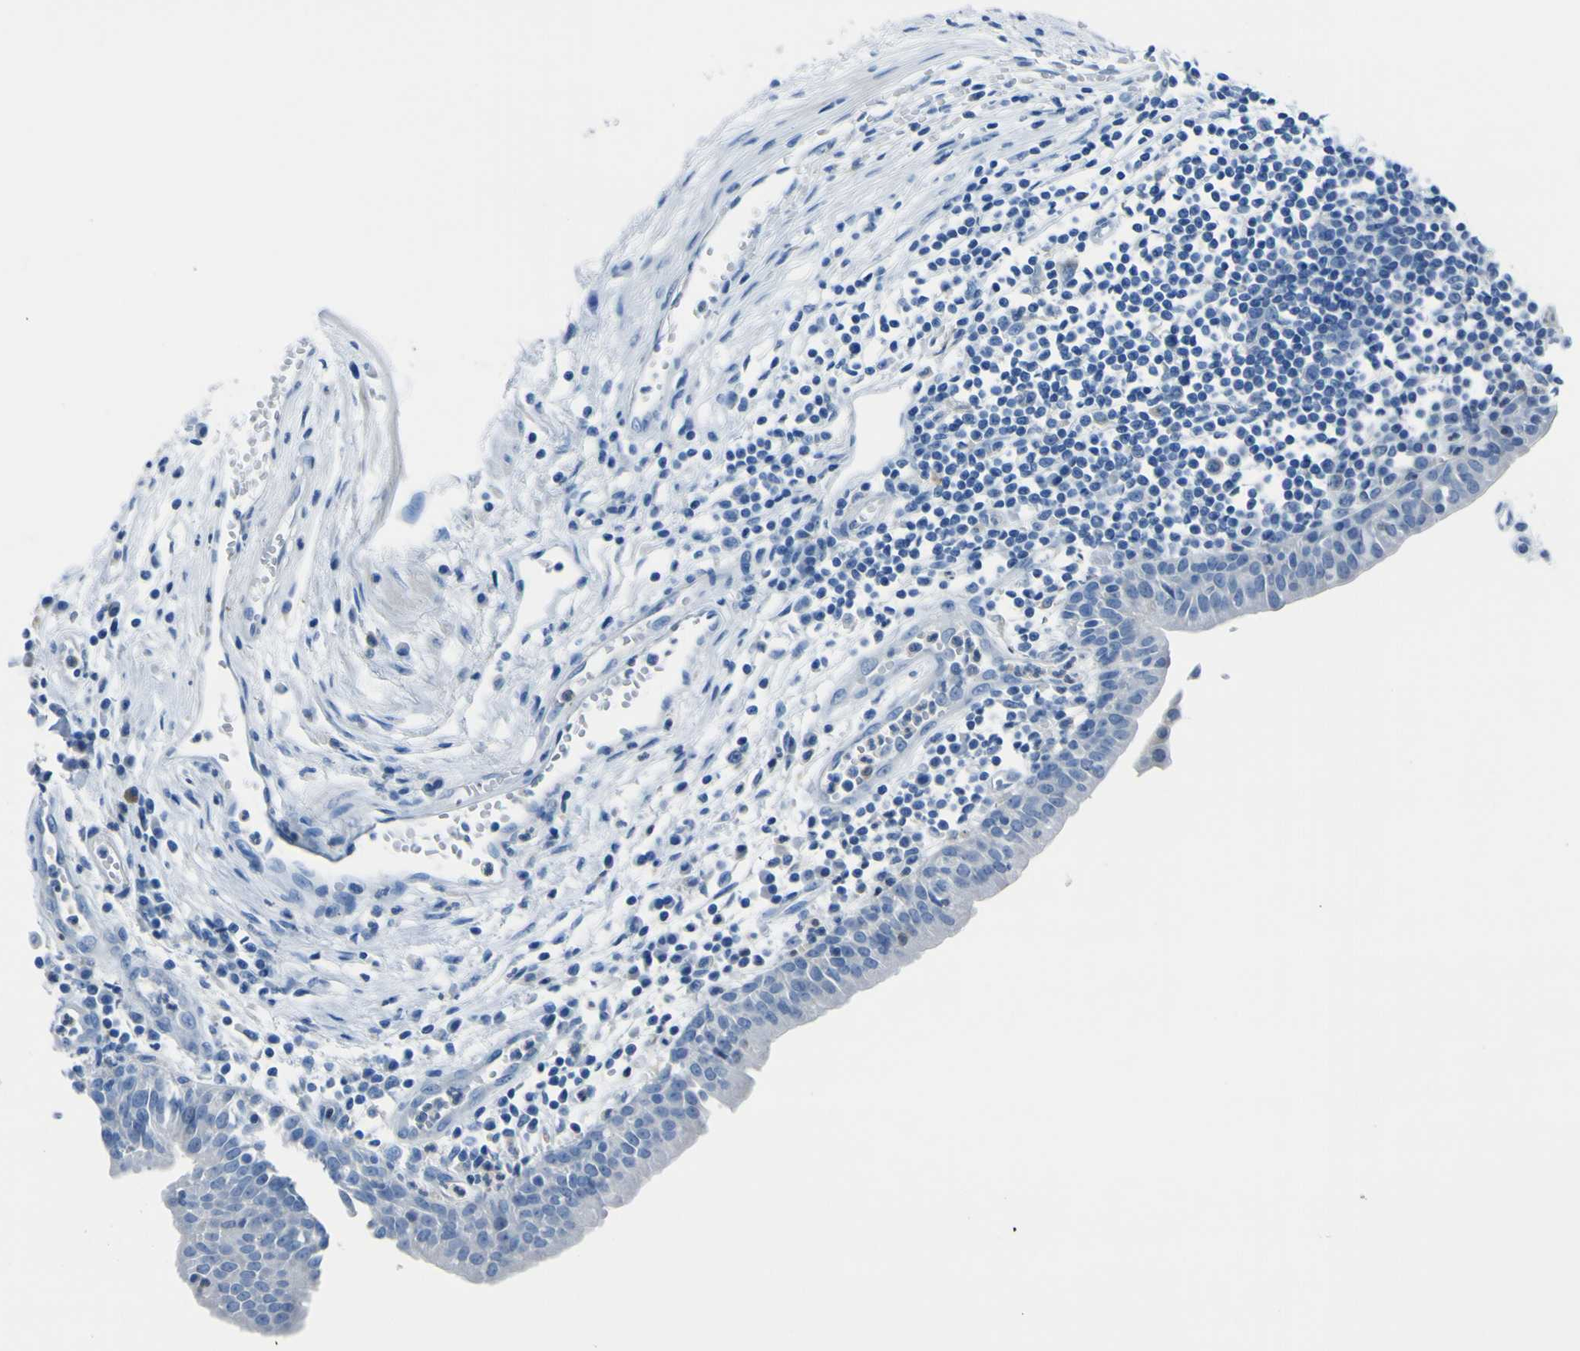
{"staining": {"intensity": "weak", "quantity": "<25%", "location": "cytoplasmic/membranous"}, "tissue": "urothelial cancer", "cell_type": "Tumor cells", "image_type": "cancer", "snomed": [{"axis": "morphology", "description": "Urothelial carcinoma, High grade"}, {"axis": "topography", "description": "Urinary bladder"}], "caption": "An immunohistochemistry histopathology image of urothelial cancer is shown. There is no staining in tumor cells of urothelial cancer.", "gene": "ACSL1", "patient": {"sex": "female", "age": 85}}